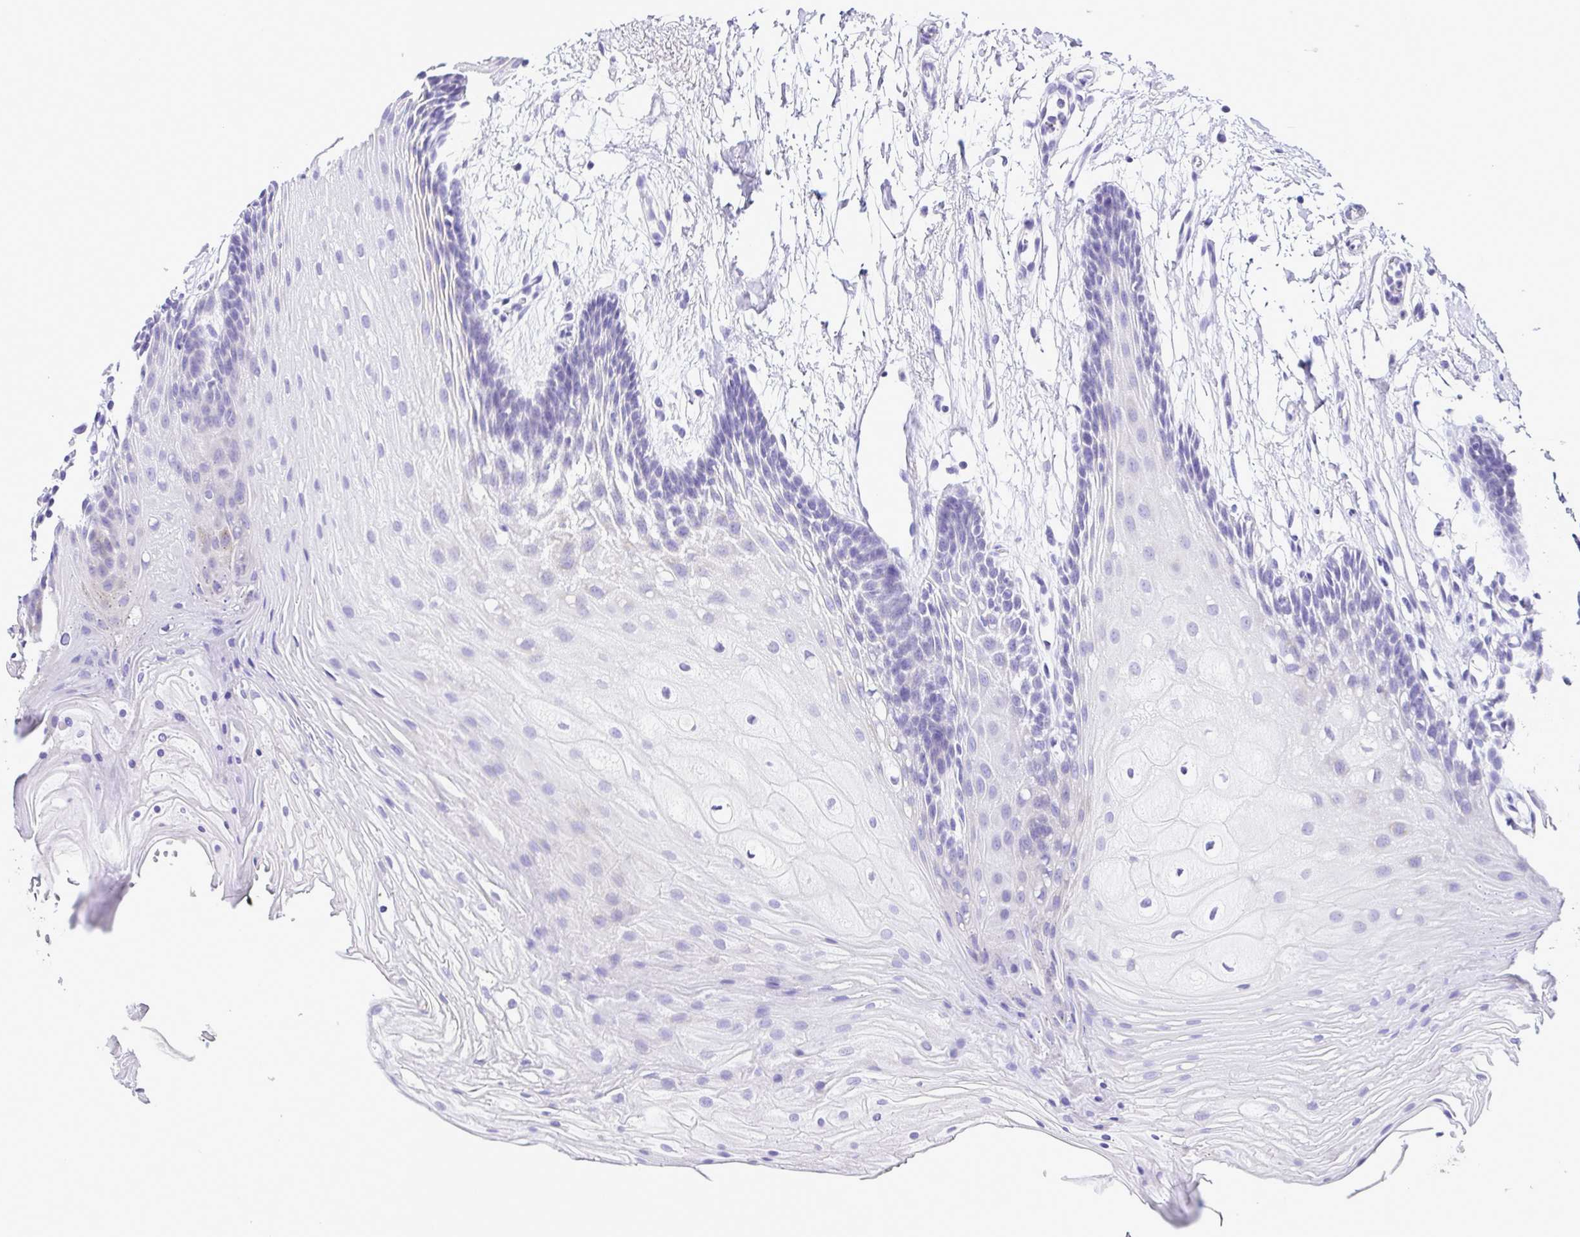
{"staining": {"intensity": "negative", "quantity": "none", "location": "none"}, "tissue": "oral mucosa", "cell_type": "Squamous epithelial cells", "image_type": "normal", "snomed": [{"axis": "morphology", "description": "Normal tissue, NOS"}, {"axis": "morphology", "description": "Squamous cell carcinoma, NOS"}, {"axis": "topography", "description": "Oral tissue"}, {"axis": "topography", "description": "Tounge, NOS"}, {"axis": "topography", "description": "Head-Neck"}], "caption": "High power microscopy photomicrograph of an immunohistochemistry (IHC) histopathology image of benign oral mucosa, revealing no significant staining in squamous epithelial cells.", "gene": "SYT1", "patient": {"sex": "male", "age": 62}}